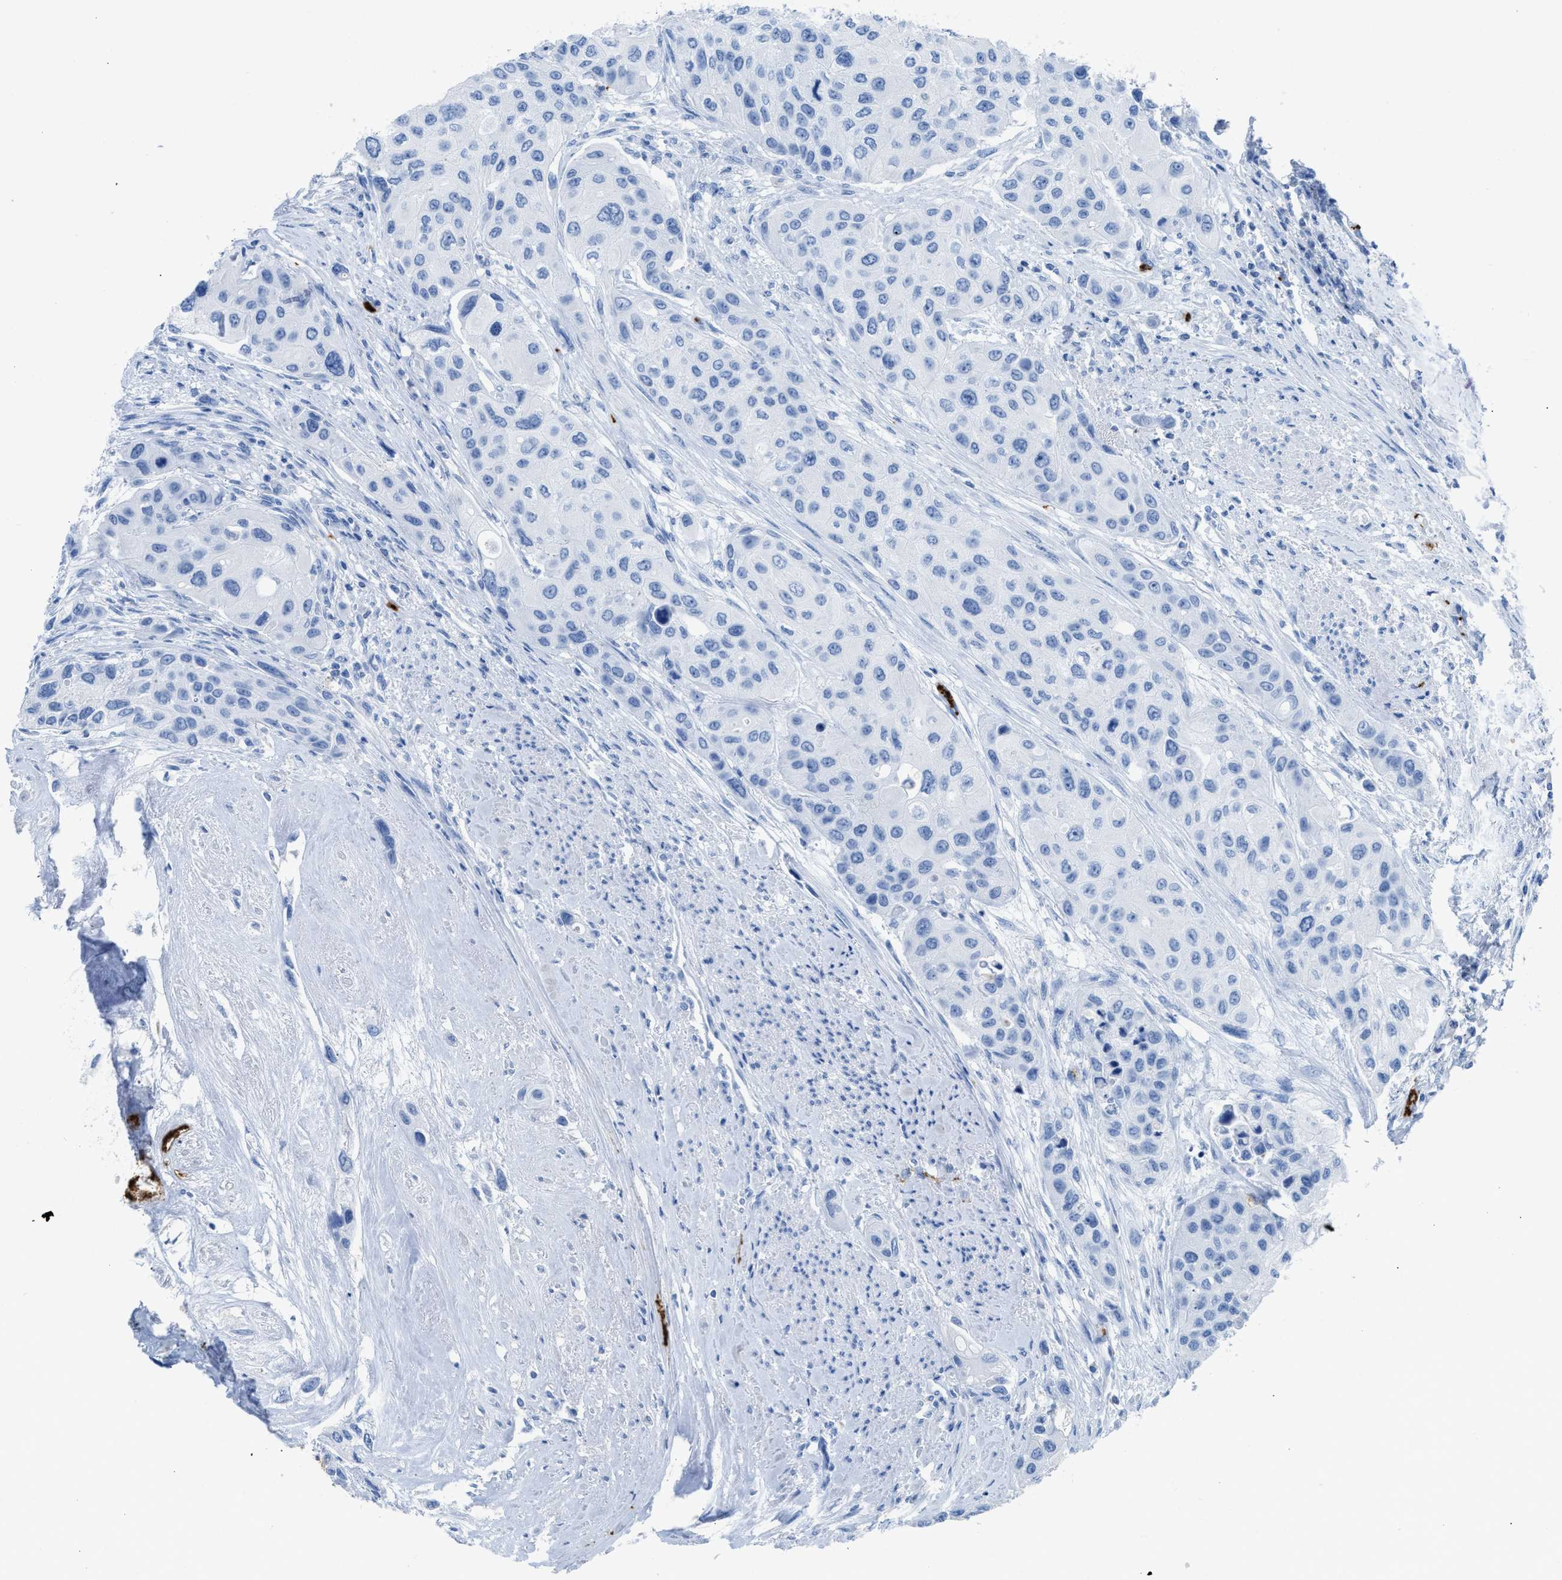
{"staining": {"intensity": "negative", "quantity": "none", "location": "none"}, "tissue": "urothelial cancer", "cell_type": "Tumor cells", "image_type": "cancer", "snomed": [{"axis": "morphology", "description": "Urothelial carcinoma, High grade"}, {"axis": "topography", "description": "Urinary bladder"}], "caption": "Tumor cells show no significant expression in high-grade urothelial carcinoma.", "gene": "FAIM2", "patient": {"sex": "female", "age": 56}}